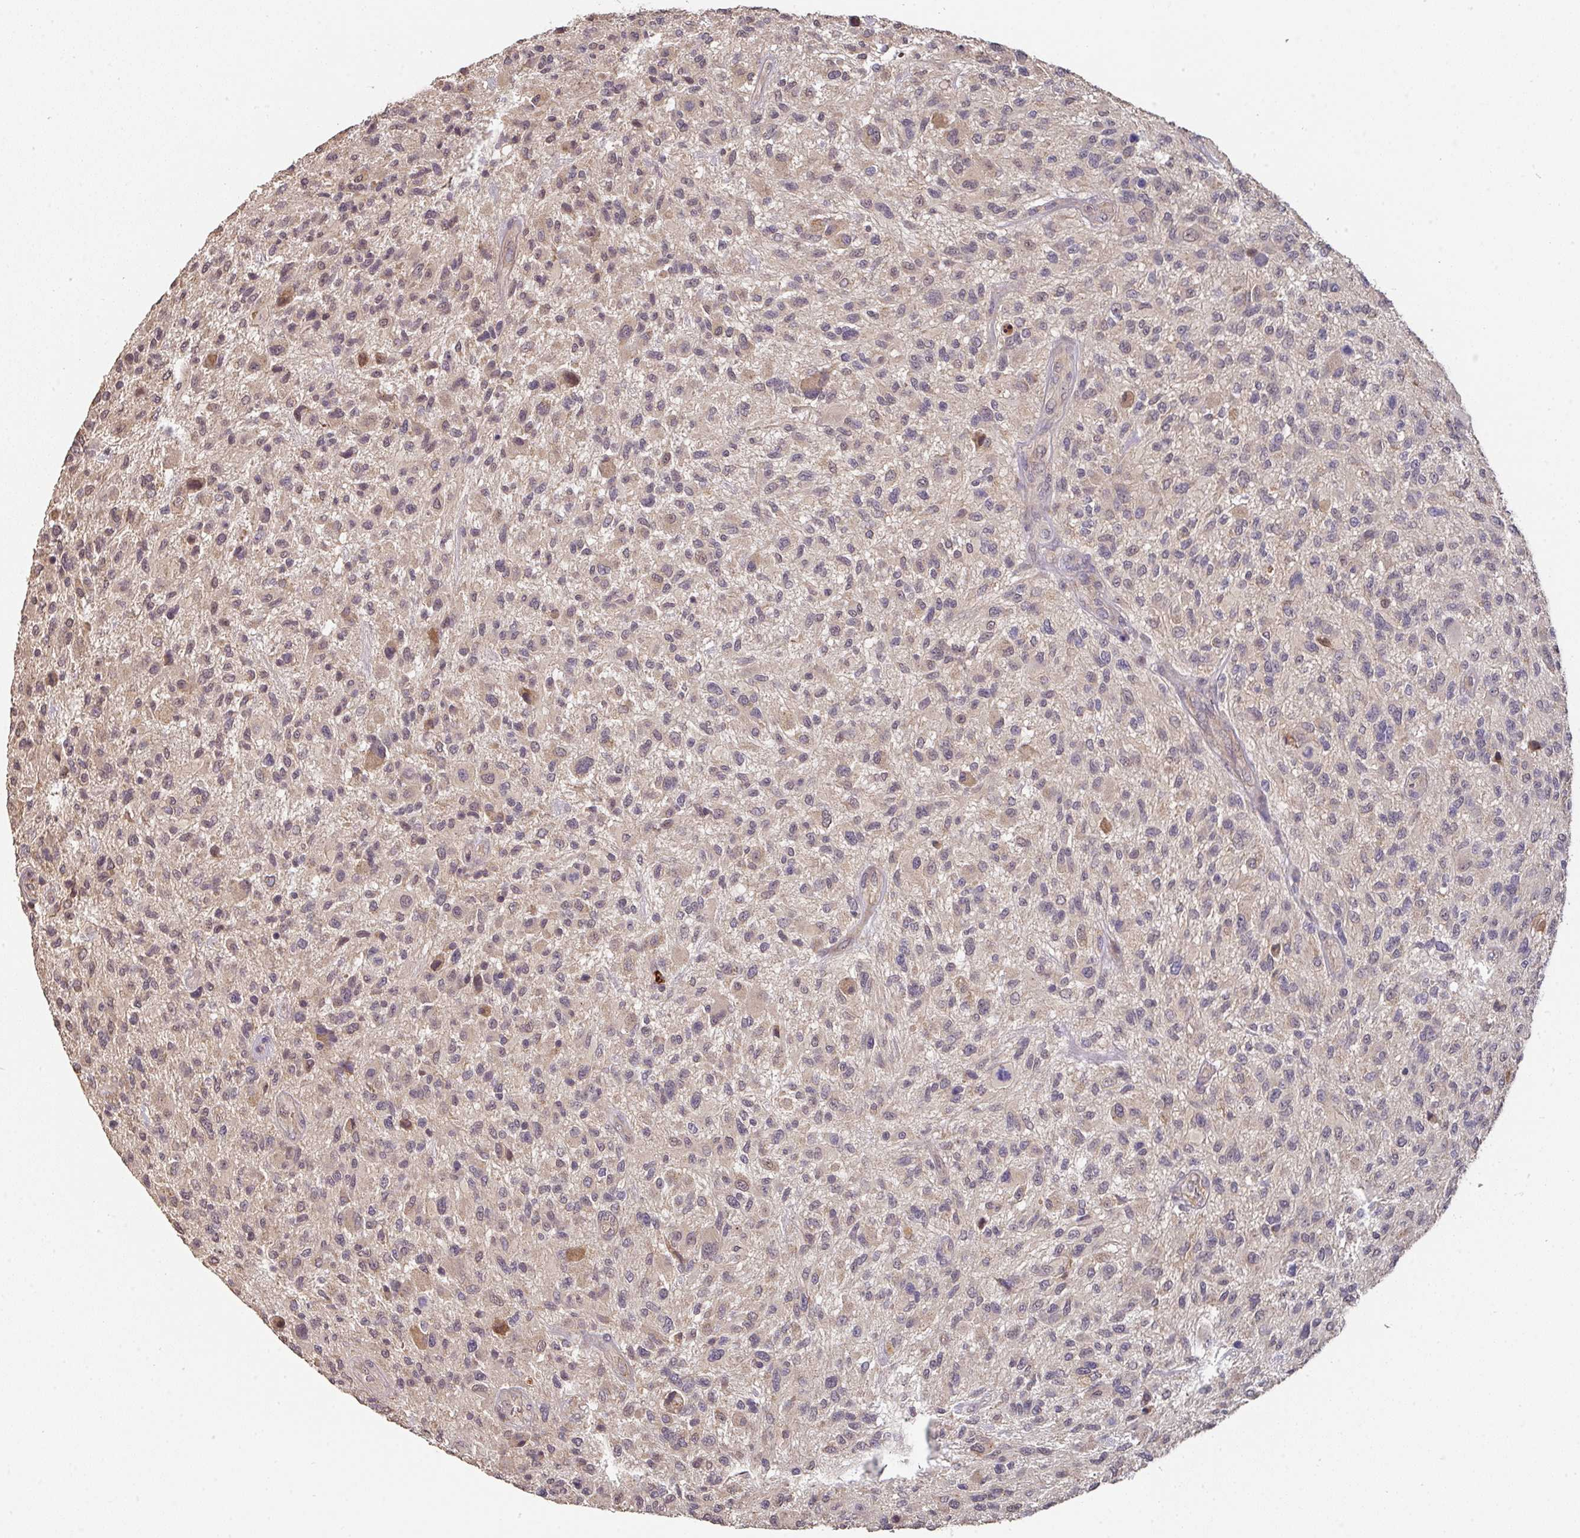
{"staining": {"intensity": "weak", "quantity": "25%-75%", "location": "cytoplasmic/membranous"}, "tissue": "glioma", "cell_type": "Tumor cells", "image_type": "cancer", "snomed": [{"axis": "morphology", "description": "Glioma, malignant, High grade"}, {"axis": "topography", "description": "Brain"}], "caption": "There is low levels of weak cytoplasmic/membranous staining in tumor cells of high-grade glioma (malignant), as demonstrated by immunohistochemical staining (brown color).", "gene": "ACVR2B", "patient": {"sex": "male", "age": 47}}